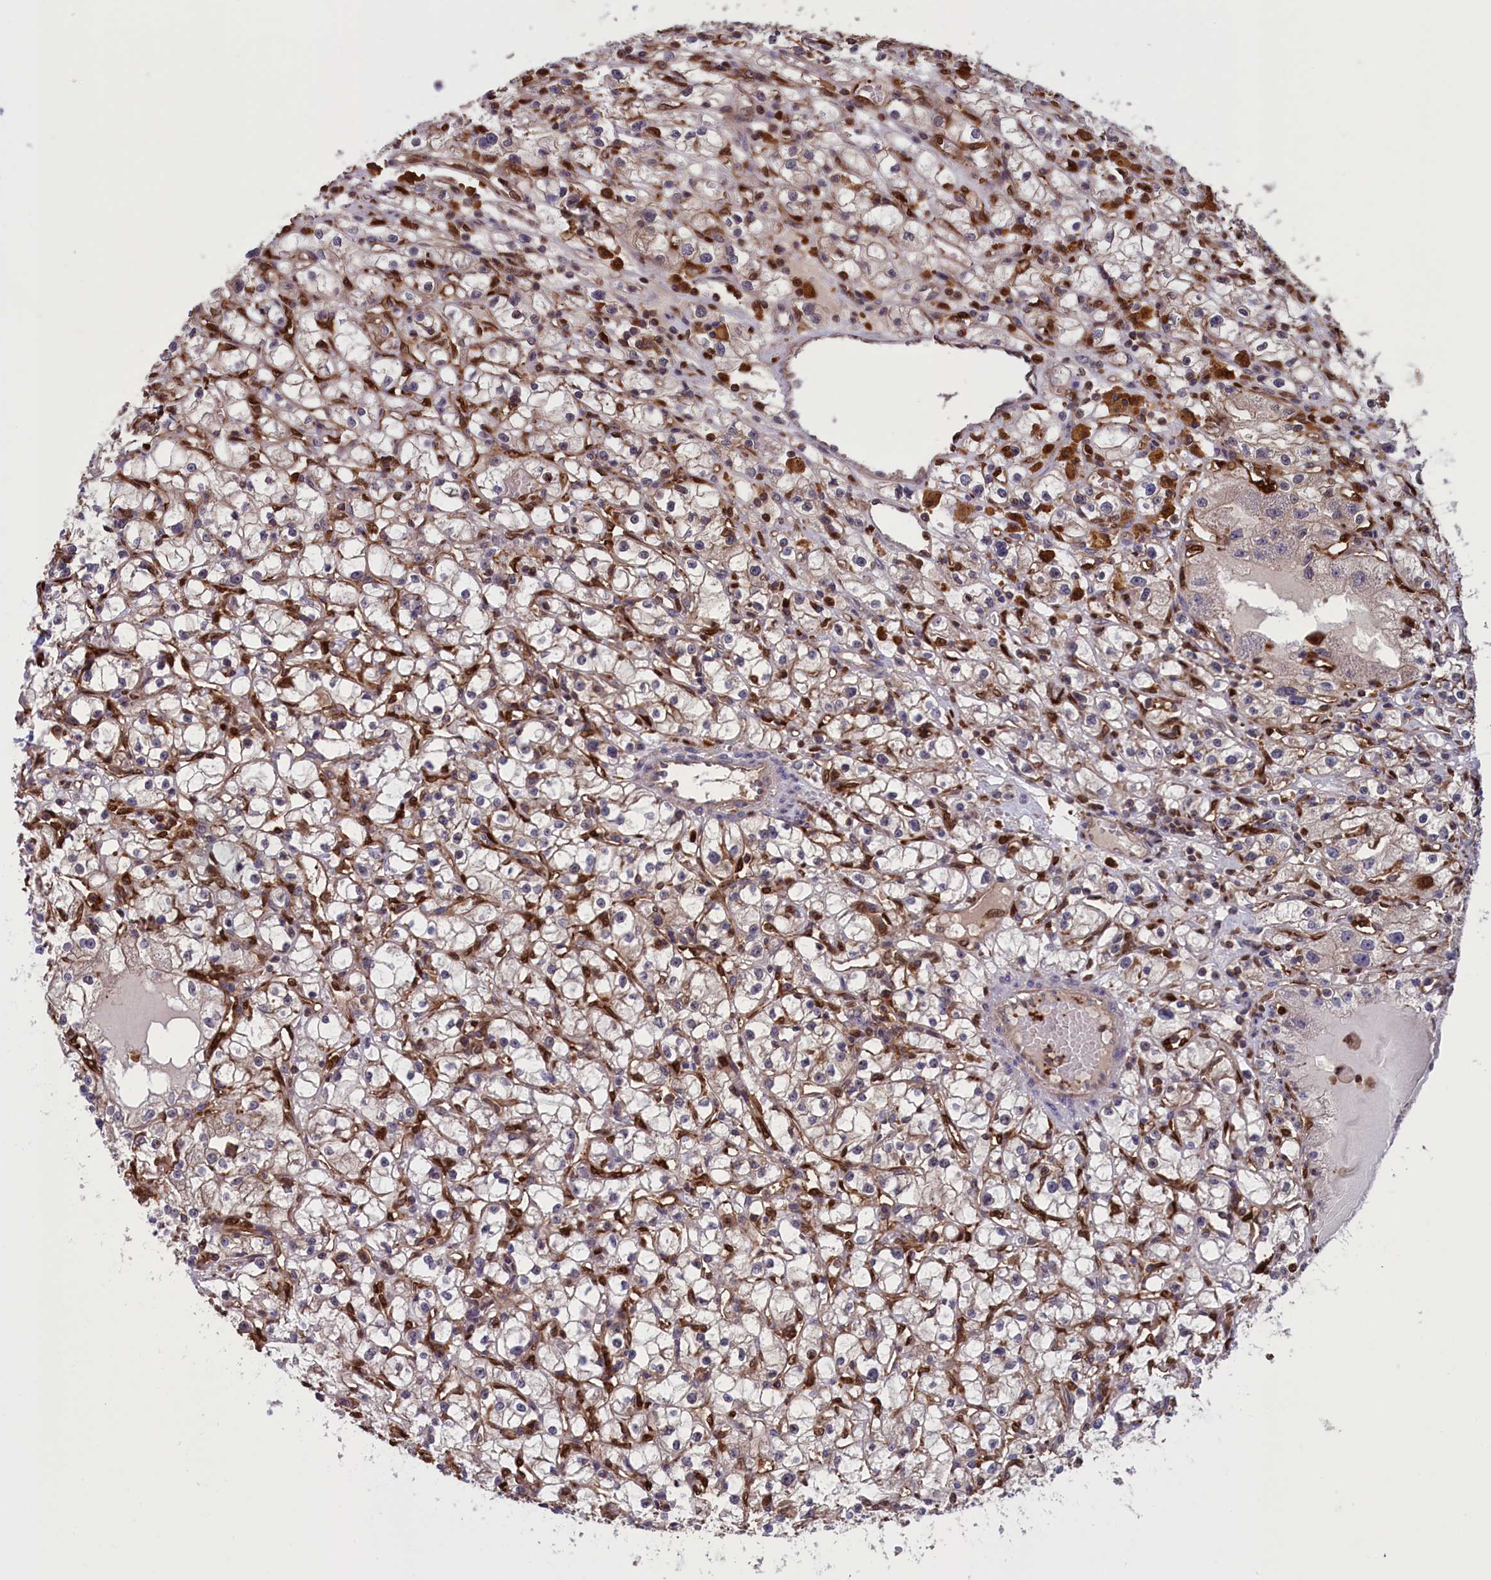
{"staining": {"intensity": "weak", "quantity": "25%-75%", "location": "cytoplasmic/membranous"}, "tissue": "renal cancer", "cell_type": "Tumor cells", "image_type": "cancer", "snomed": [{"axis": "morphology", "description": "Adenocarcinoma, NOS"}, {"axis": "topography", "description": "Kidney"}], "caption": "IHC image of neoplastic tissue: human renal cancer (adenocarcinoma) stained using IHC shows low levels of weak protein expression localized specifically in the cytoplasmic/membranous of tumor cells, appearing as a cytoplasmic/membranous brown color.", "gene": "ARHGAP18", "patient": {"sex": "male", "age": 56}}